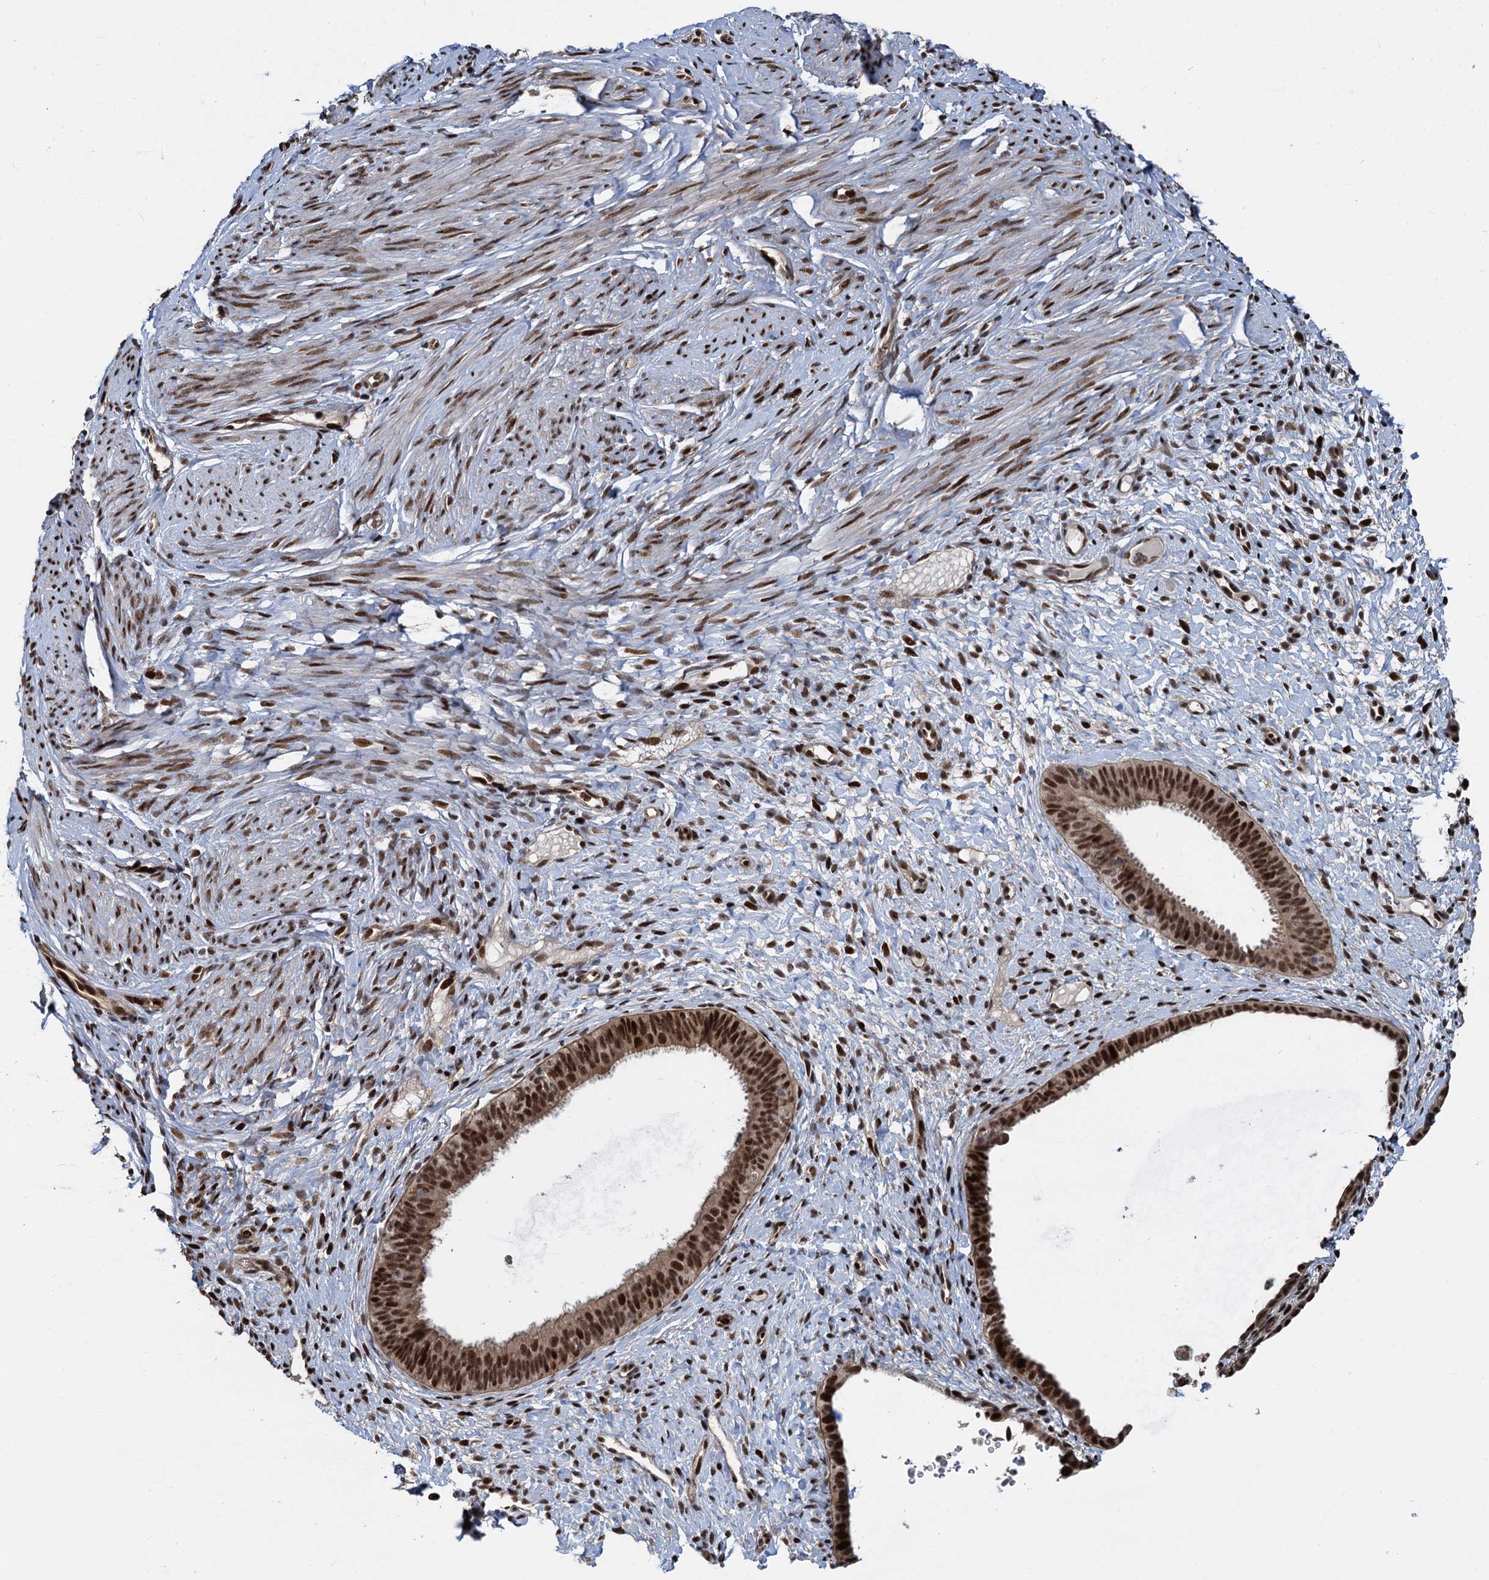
{"staining": {"intensity": "moderate", "quantity": ">75%", "location": "nuclear"}, "tissue": "endometrium", "cell_type": "Cells in endometrial stroma", "image_type": "normal", "snomed": [{"axis": "morphology", "description": "Normal tissue, NOS"}, {"axis": "topography", "description": "Endometrium"}], "caption": "Protein expression analysis of benign endometrium reveals moderate nuclear positivity in approximately >75% of cells in endometrial stroma.", "gene": "ANKRD49", "patient": {"sex": "female", "age": 65}}